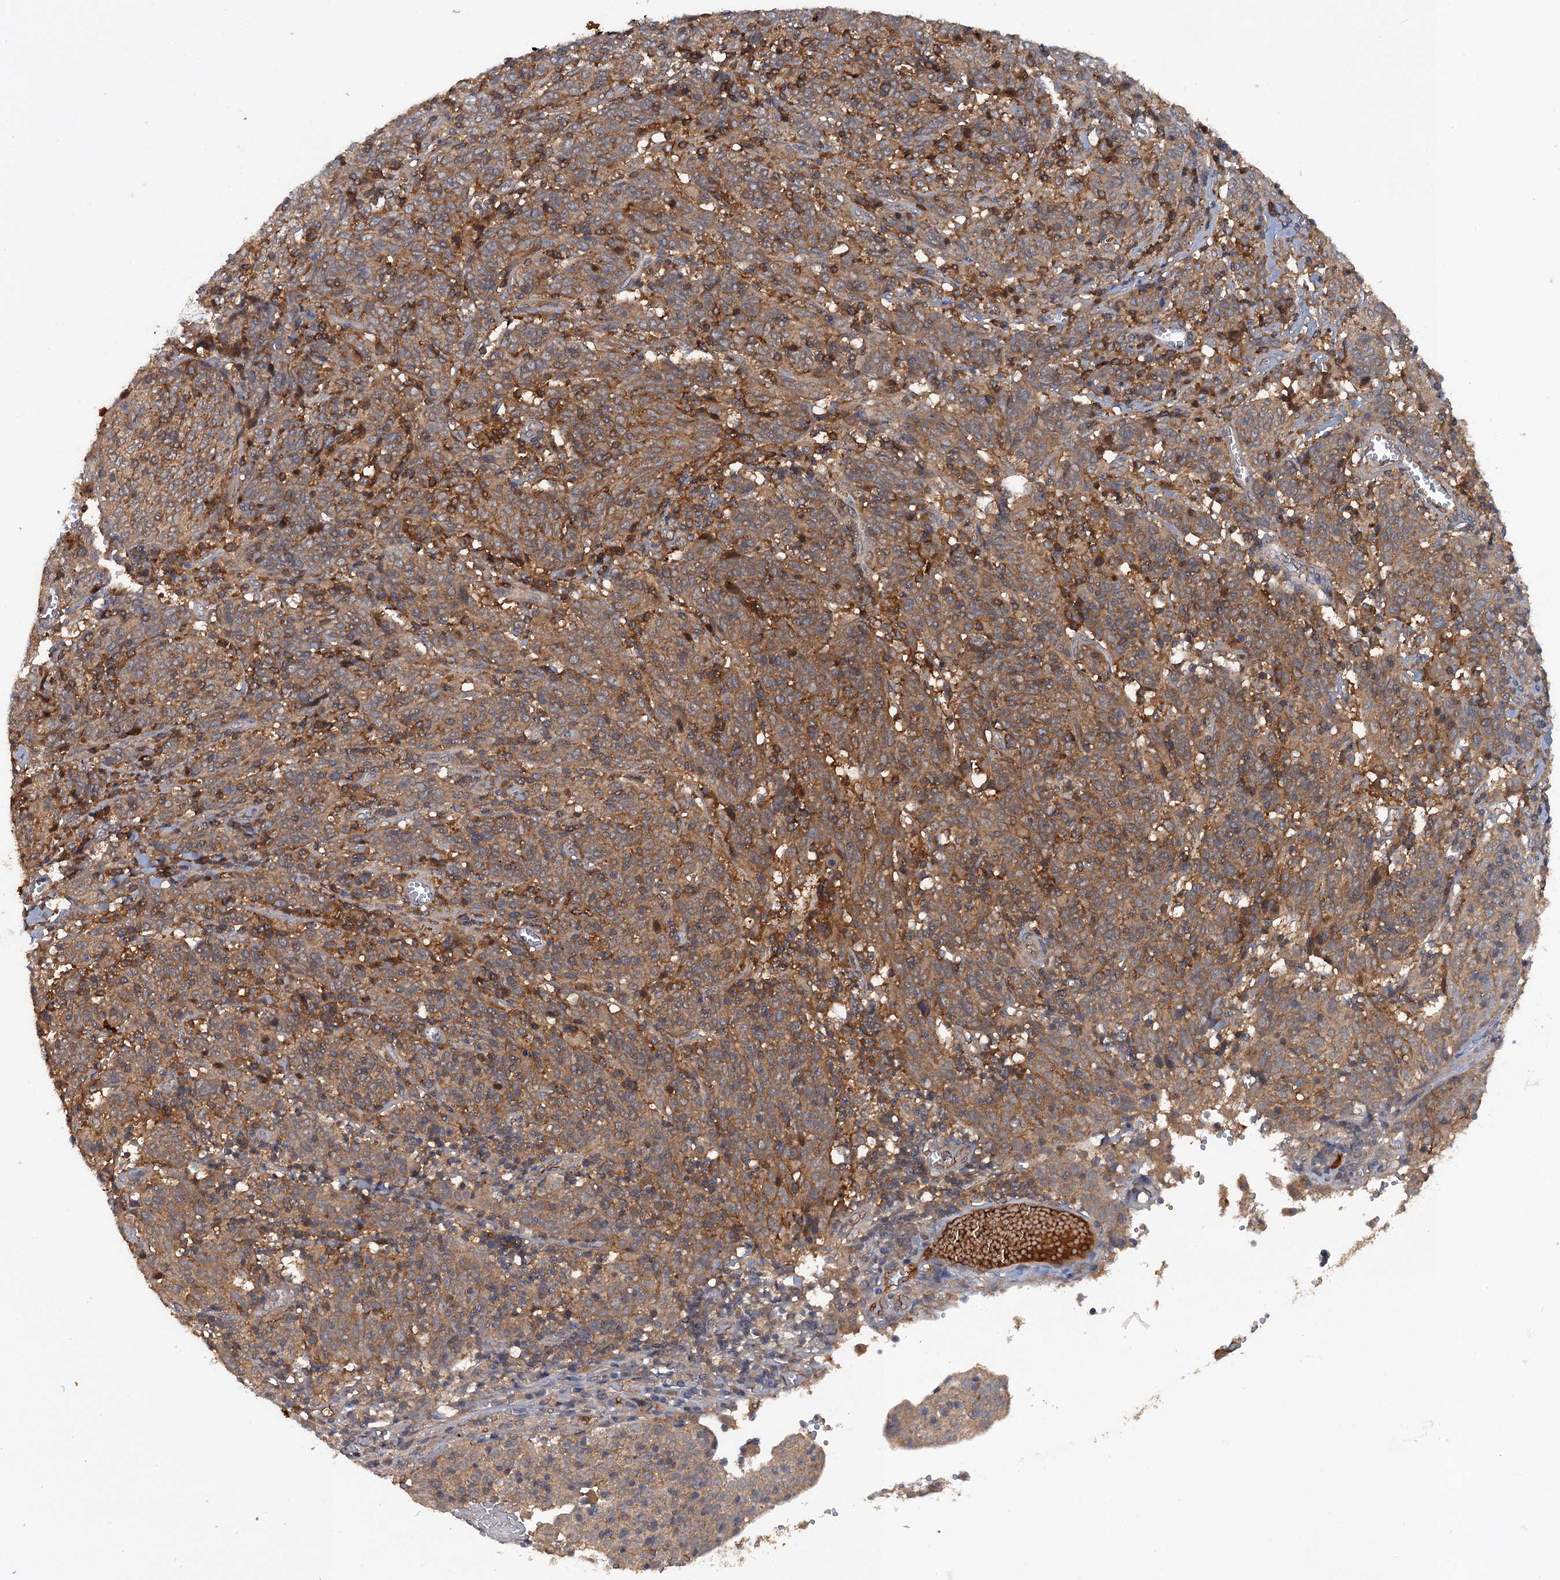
{"staining": {"intensity": "moderate", "quantity": ">75%", "location": "cytoplasmic/membranous"}, "tissue": "cervical cancer", "cell_type": "Tumor cells", "image_type": "cancer", "snomed": [{"axis": "morphology", "description": "Squamous cell carcinoma, NOS"}, {"axis": "topography", "description": "Cervix"}], "caption": "An immunohistochemistry (IHC) micrograph of tumor tissue is shown. Protein staining in brown highlights moderate cytoplasmic/membranous positivity in cervical cancer (squamous cell carcinoma) within tumor cells.", "gene": "HAPLN3", "patient": {"sex": "female", "age": 67}}